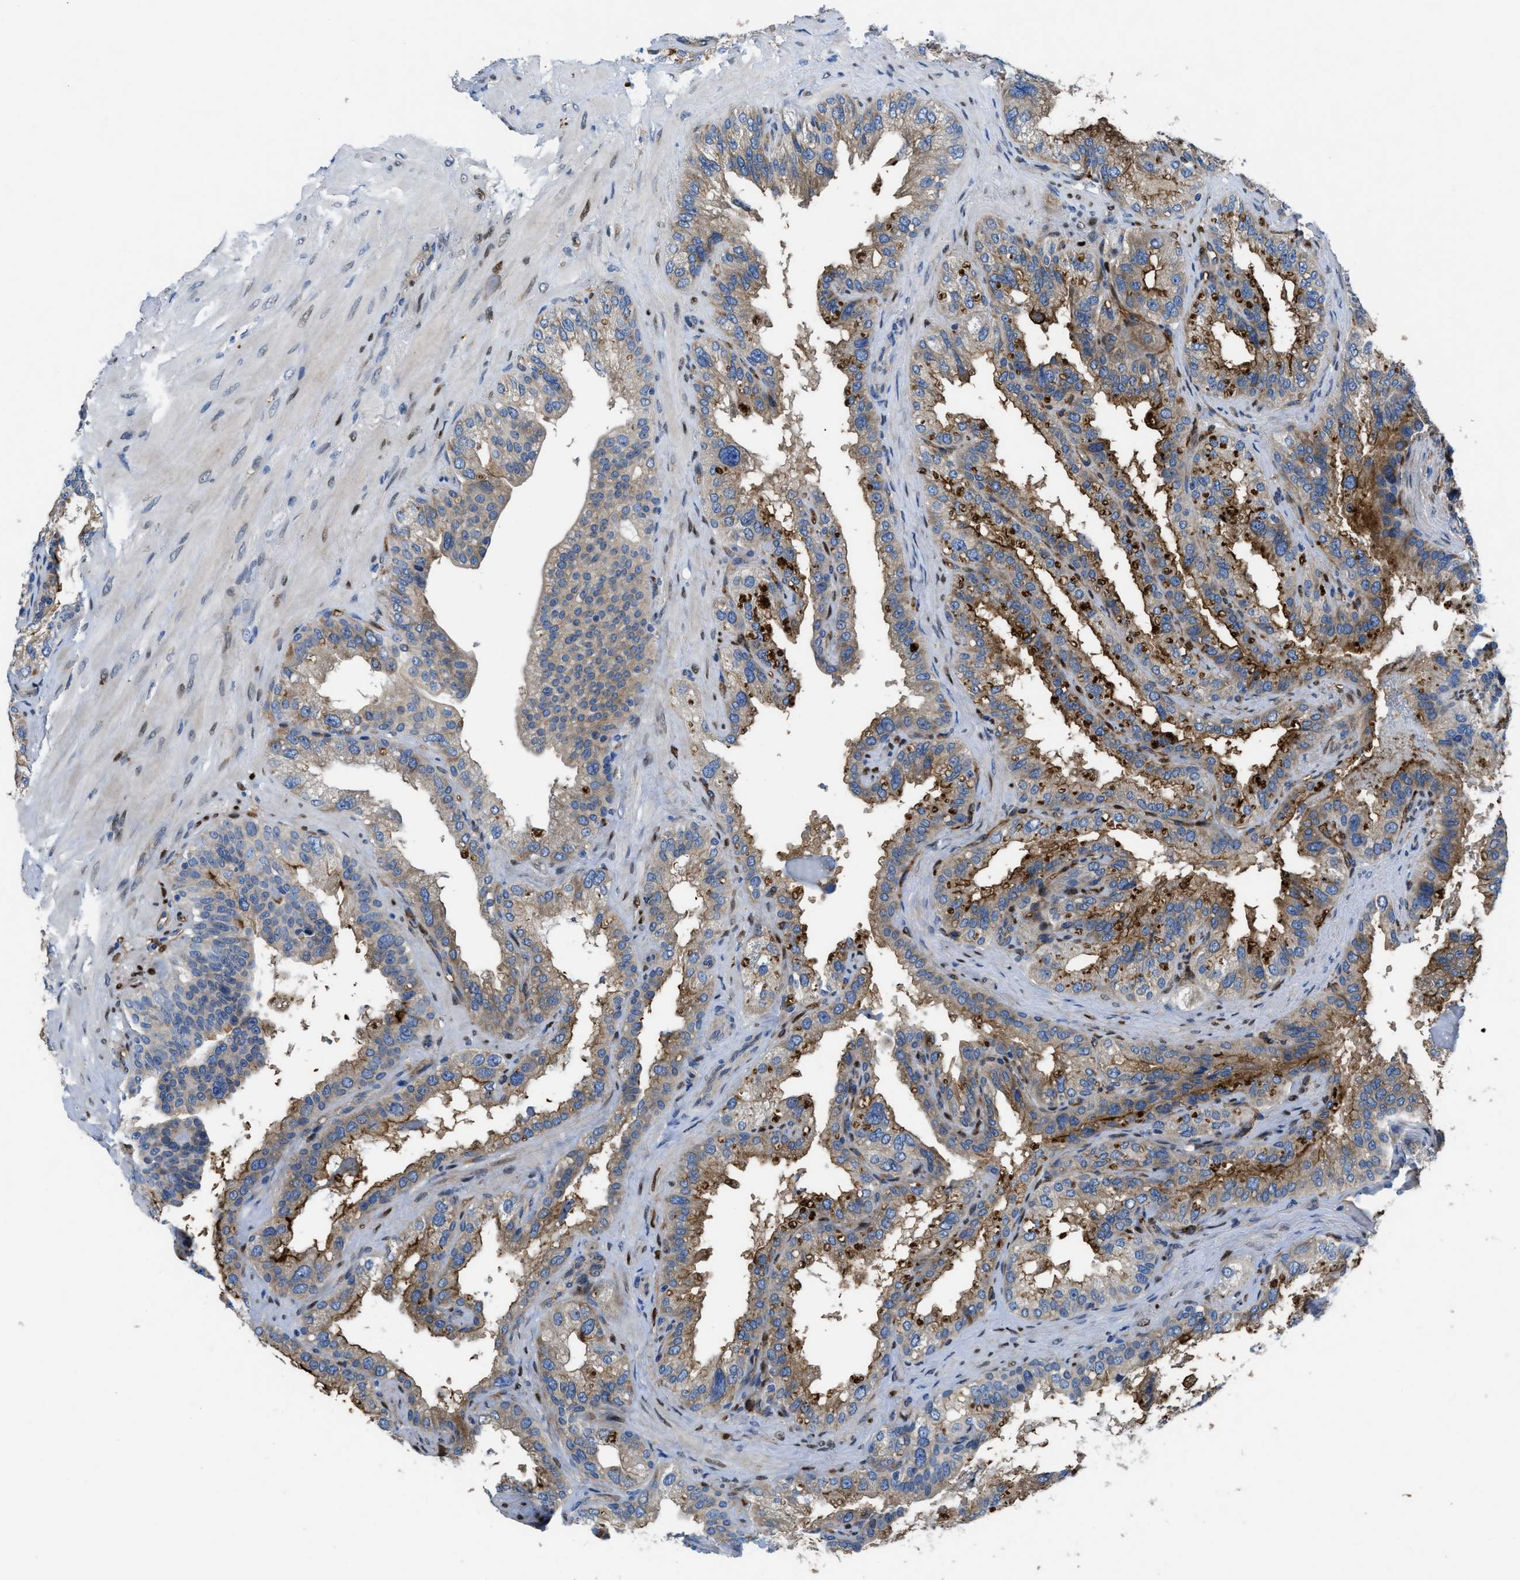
{"staining": {"intensity": "moderate", "quantity": ">75%", "location": "cytoplasmic/membranous"}, "tissue": "seminal vesicle", "cell_type": "Glandular cells", "image_type": "normal", "snomed": [{"axis": "morphology", "description": "Normal tissue, NOS"}, {"axis": "topography", "description": "Seminal veicle"}], "caption": "Immunohistochemical staining of benign human seminal vesicle displays moderate cytoplasmic/membranous protein staining in approximately >75% of glandular cells.", "gene": "PGR", "patient": {"sex": "male", "age": 68}}